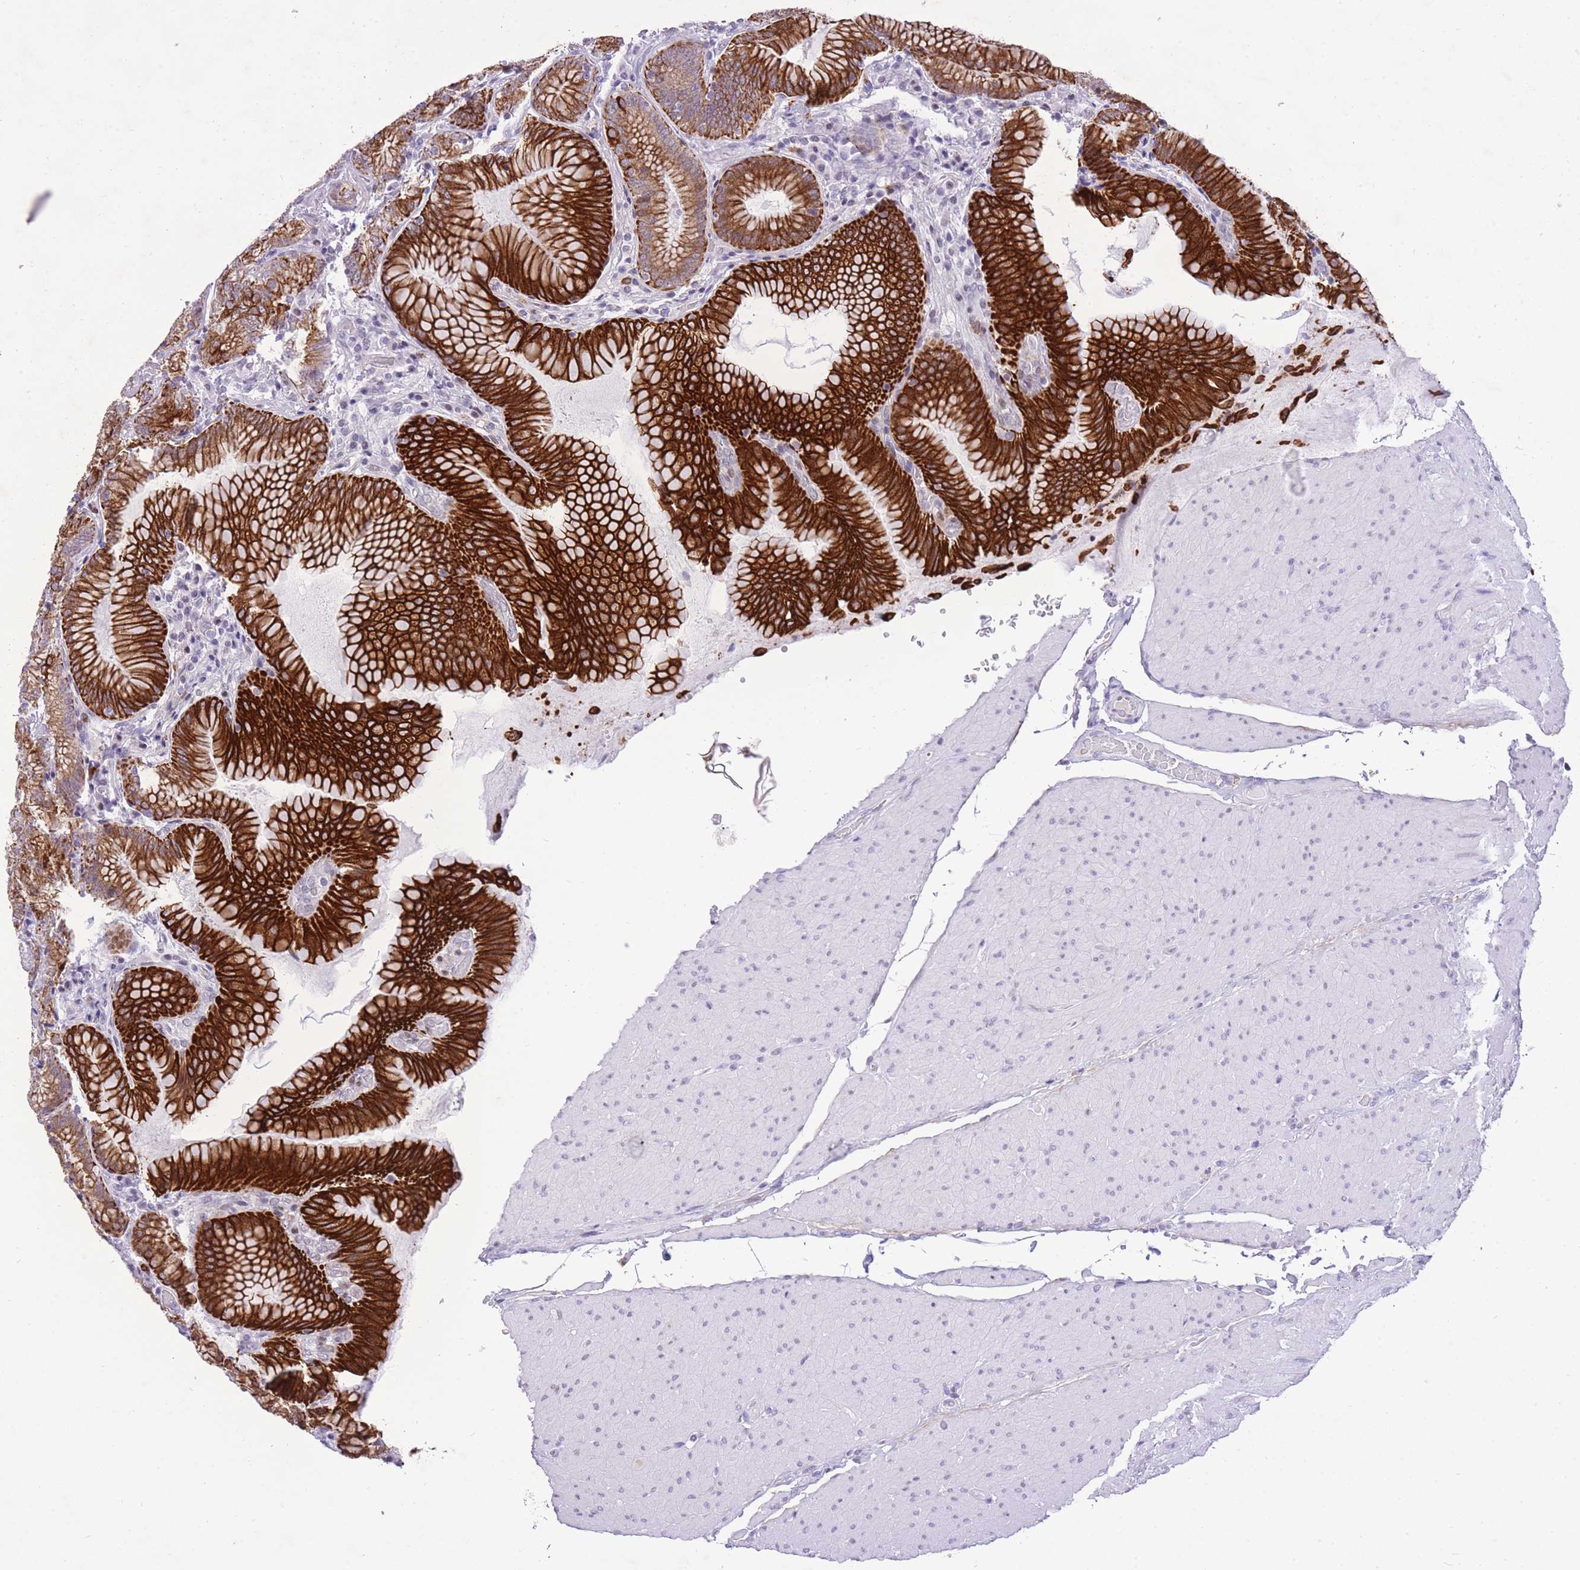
{"staining": {"intensity": "strong", "quantity": ">75%", "location": "cytoplasmic/membranous"}, "tissue": "stomach", "cell_type": "Glandular cells", "image_type": "normal", "snomed": [{"axis": "morphology", "description": "Normal tissue, NOS"}, {"axis": "topography", "description": "Stomach, upper"}, {"axis": "topography", "description": "Stomach, lower"}], "caption": "Immunohistochemical staining of benign stomach shows high levels of strong cytoplasmic/membranous expression in about >75% of glandular cells.", "gene": "MEIS3", "patient": {"sex": "female", "age": 76}}